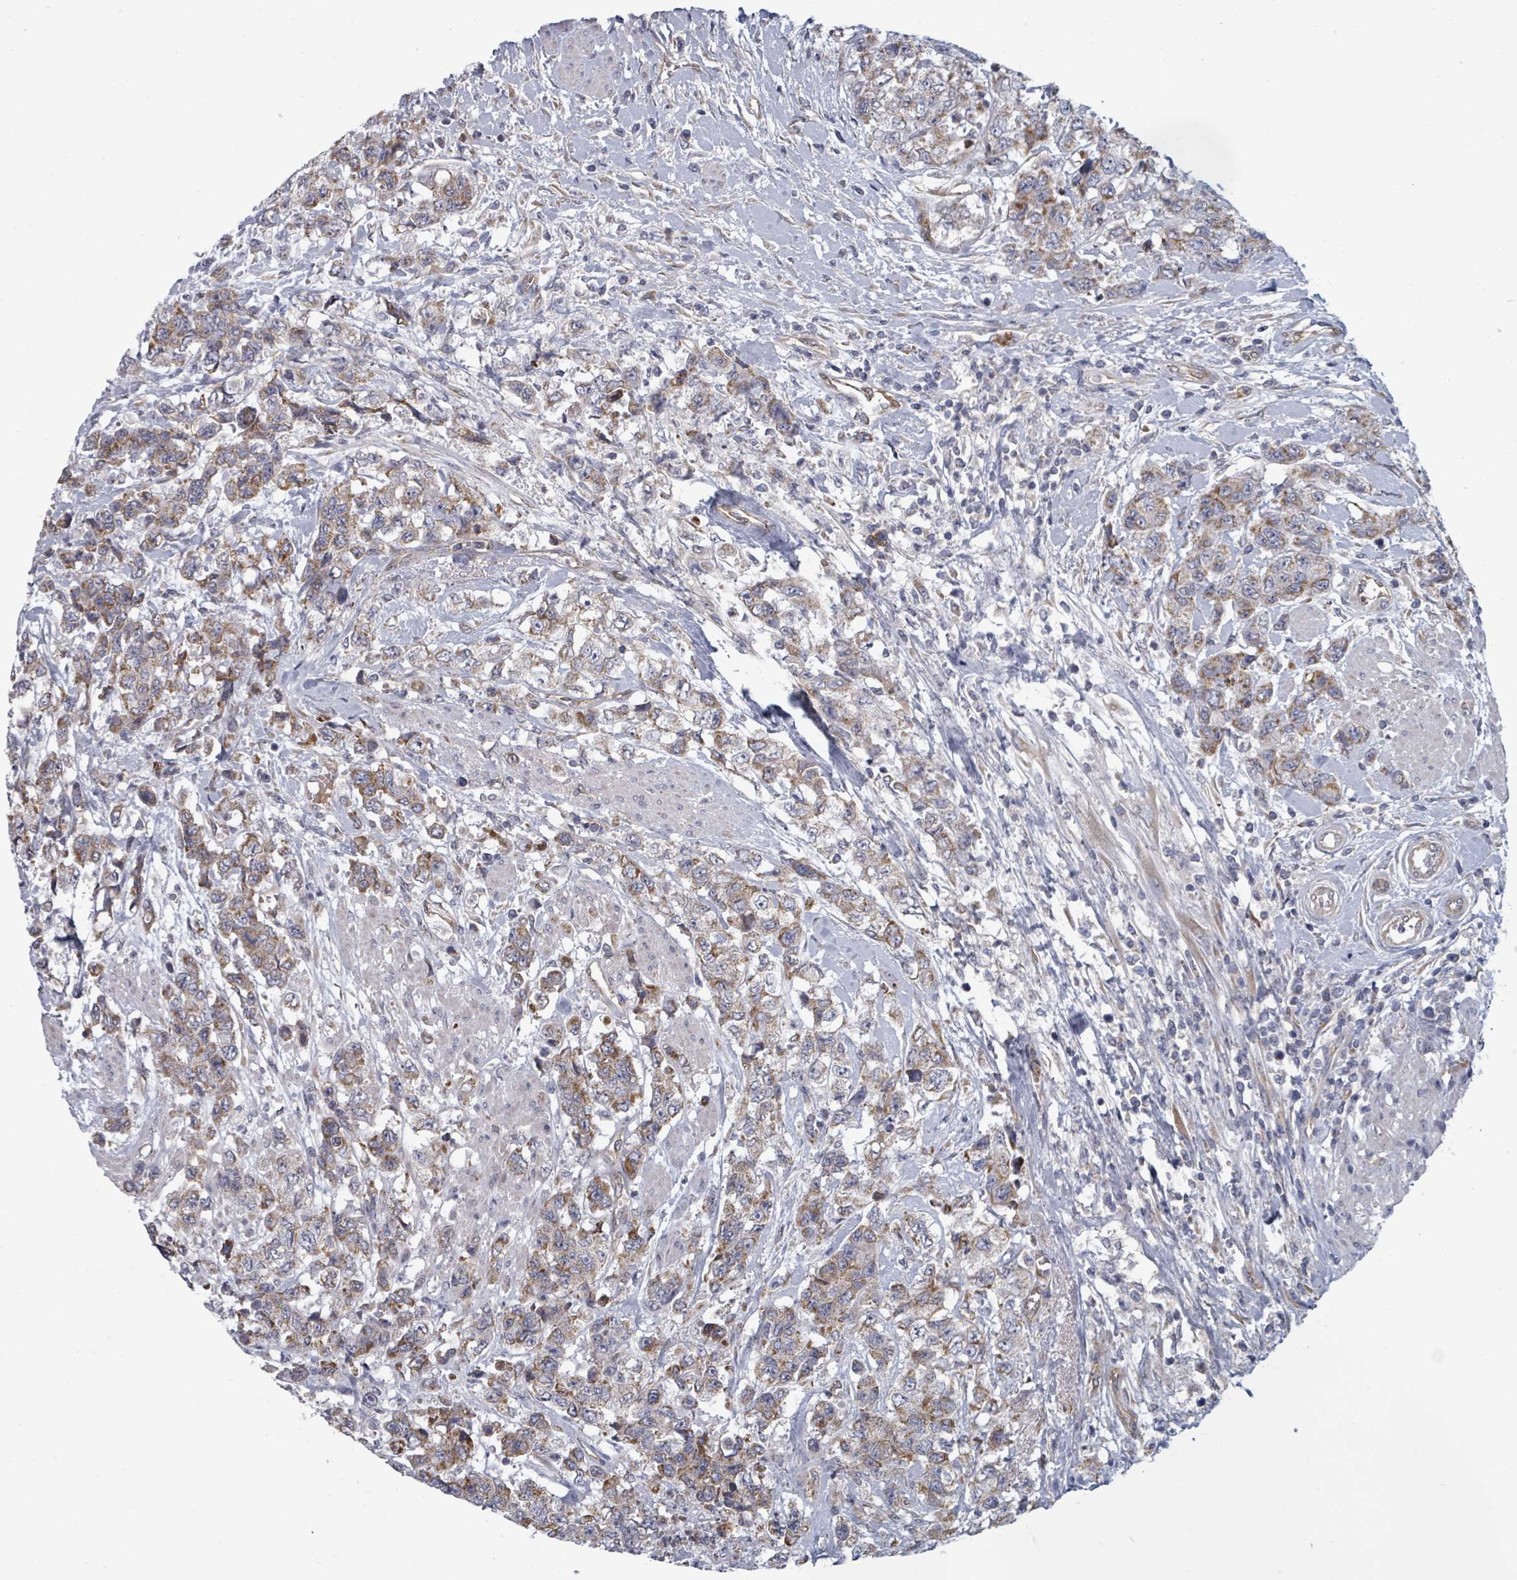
{"staining": {"intensity": "moderate", "quantity": ">75%", "location": "cytoplasmic/membranous"}, "tissue": "urothelial cancer", "cell_type": "Tumor cells", "image_type": "cancer", "snomed": [{"axis": "morphology", "description": "Urothelial carcinoma, High grade"}, {"axis": "topography", "description": "Urinary bladder"}], "caption": "Protein staining by immunohistochemistry (IHC) demonstrates moderate cytoplasmic/membranous staining in approximately >75% of tumor cells in urothelial carcinoma (high-grade). (Stains: DAB (3,3'-diaminobenzidine) in brown, nuclei in blue, Microscopy: brightfield microscopy at high magnification).", "gene": "FKBP1A", "patient": {"sex": "female", "age": 78}}